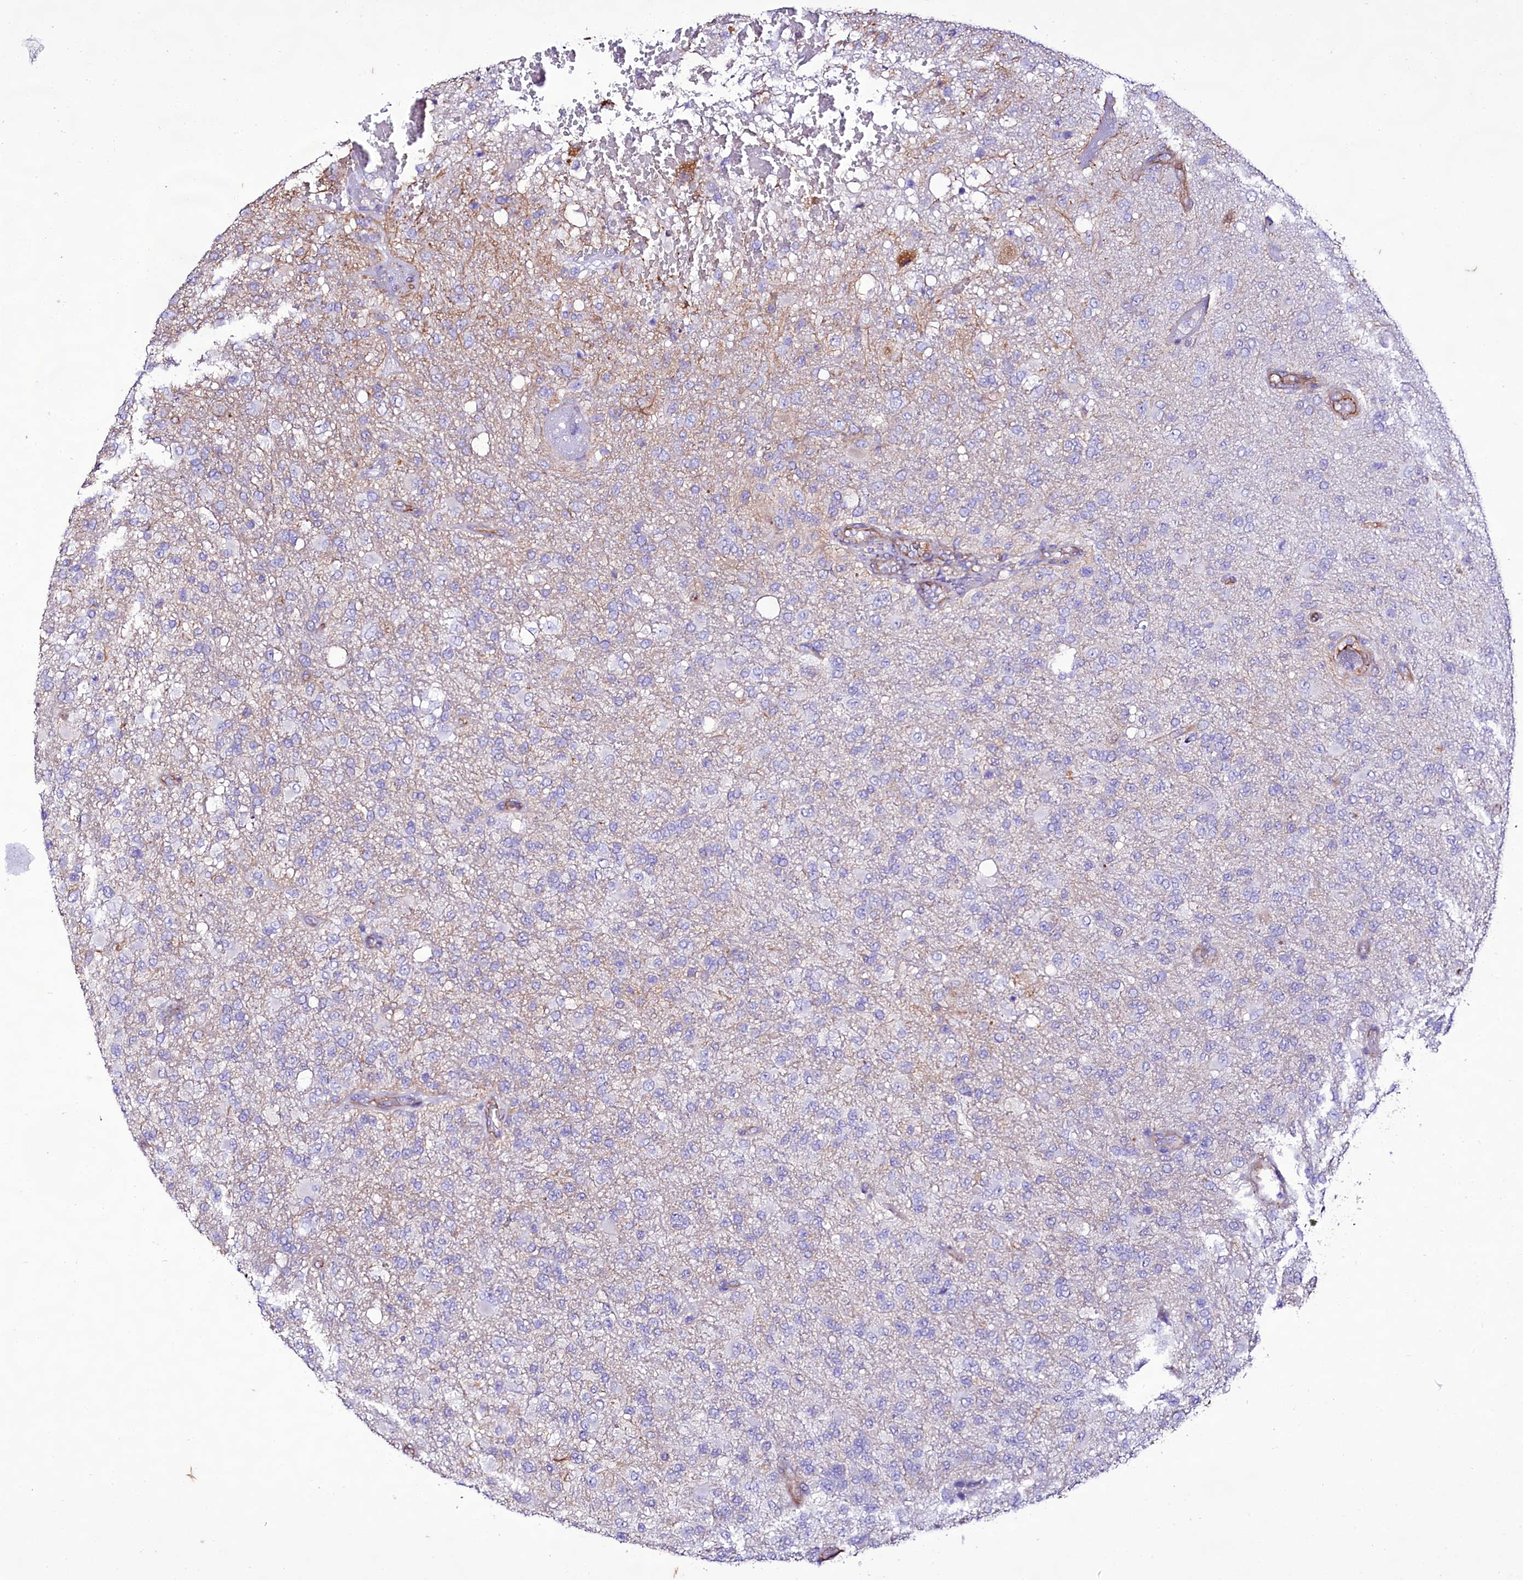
{"staining": {"intensity": "negative", "quantity": "none", "location": "none"}, "tissue": "glioma", "cell_type": "Tumor cells", "image_type": "cancer", "snomed": [{"axis": "morphology", "description": "Glioma, malignant, High grade"}, {"axis": "topography", "description": "Brain"}], "caption": "Immunohistochemistry image of neoplastic tissue: high-grade glioma (malignant) stained with DAB reveals no significant protein expression in tumor cells.", "gene": "CD99", "patient": {"sex": "female", "age": 74}}